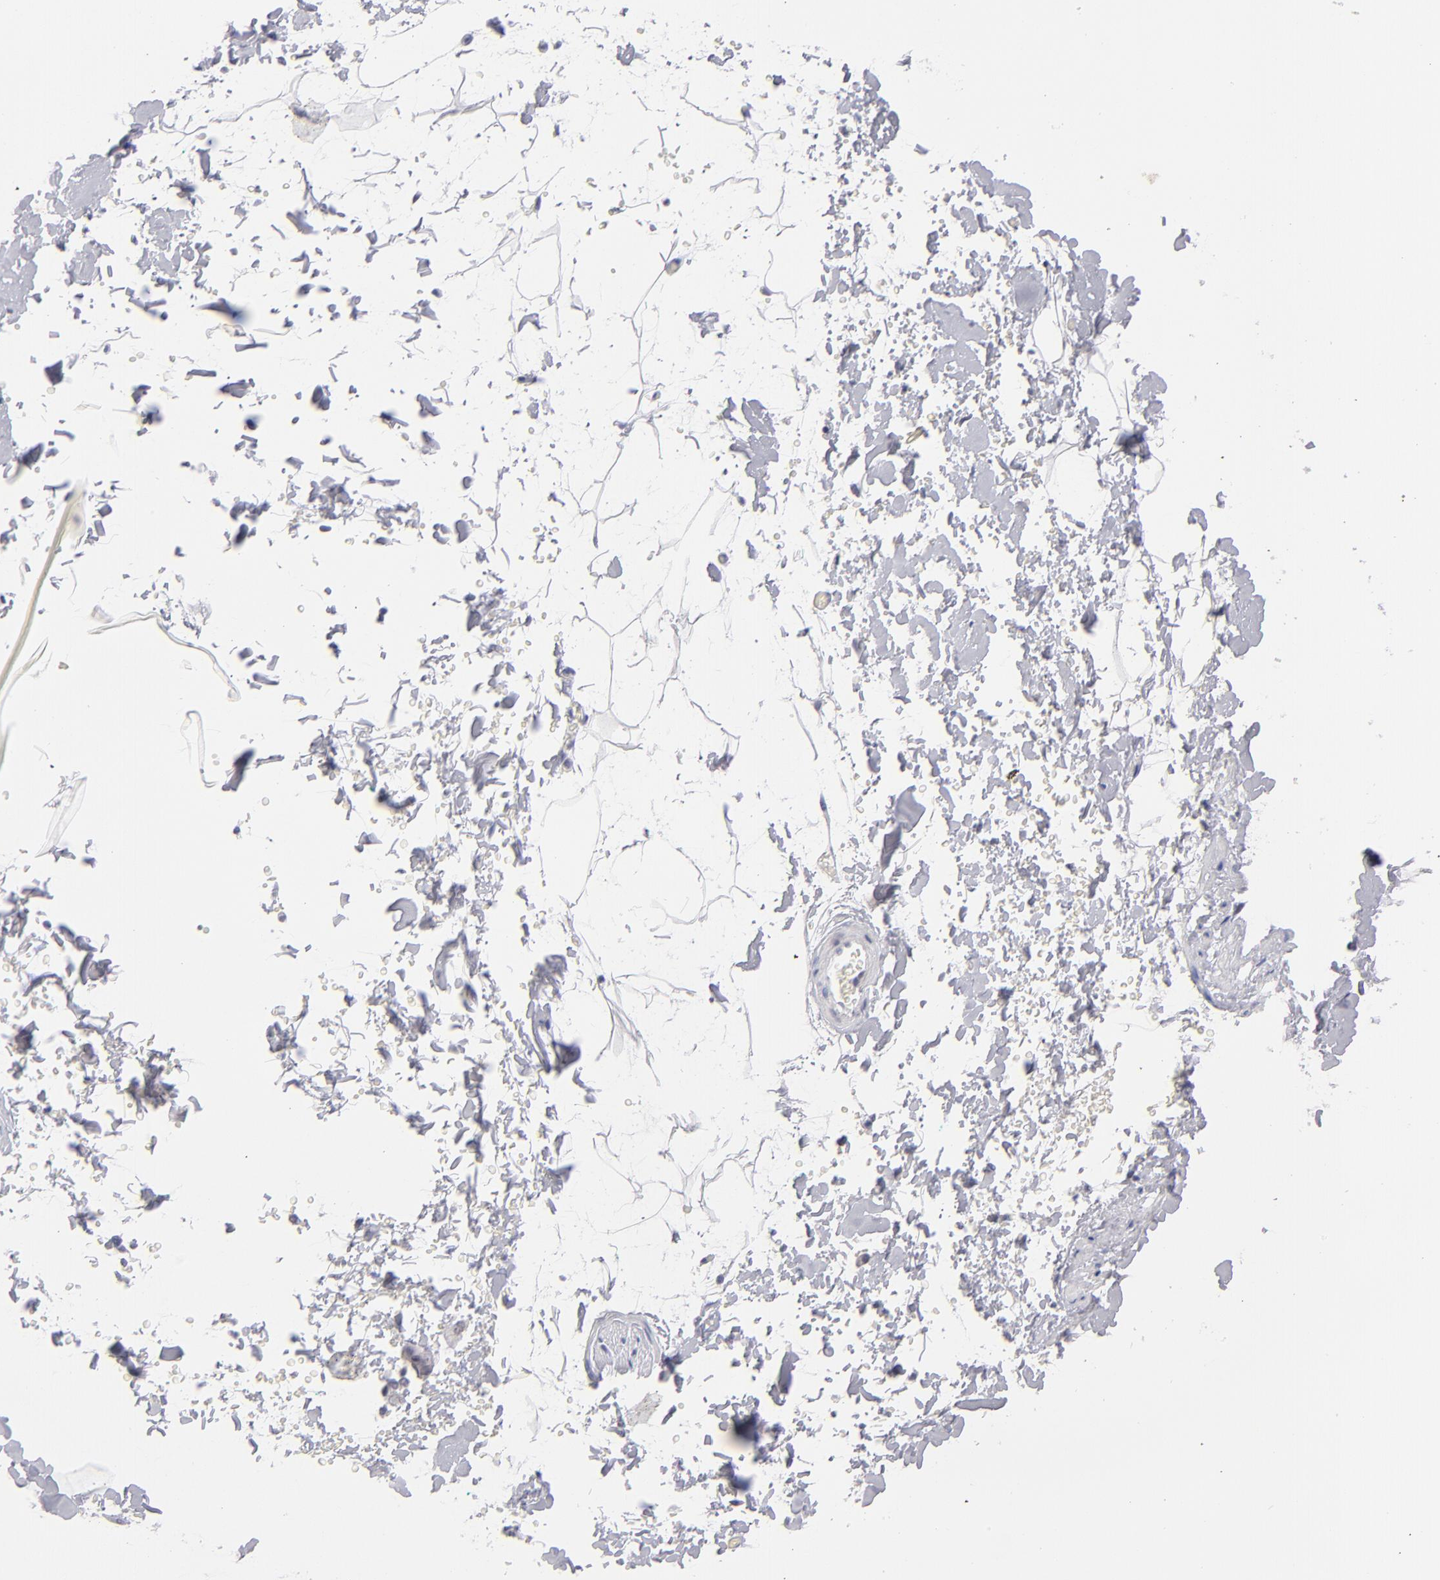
{"staining": {"intensity": "negative", "quantity": "none", "location": "none"}, "tissue": "adipose tissue", "cell_type": "Adipocytes", "image_type": "normal", "snomed": [{"axis": "morphology", "description": "Normal tissue, NOS"}, {"axis": "topography", "description": "Soft tissue"}], "caption": "Adipocytes show no significant protein expression in benign adipose tissue.", "gene": "TEX11", "patient": {"sex": "male", "age": 72}}